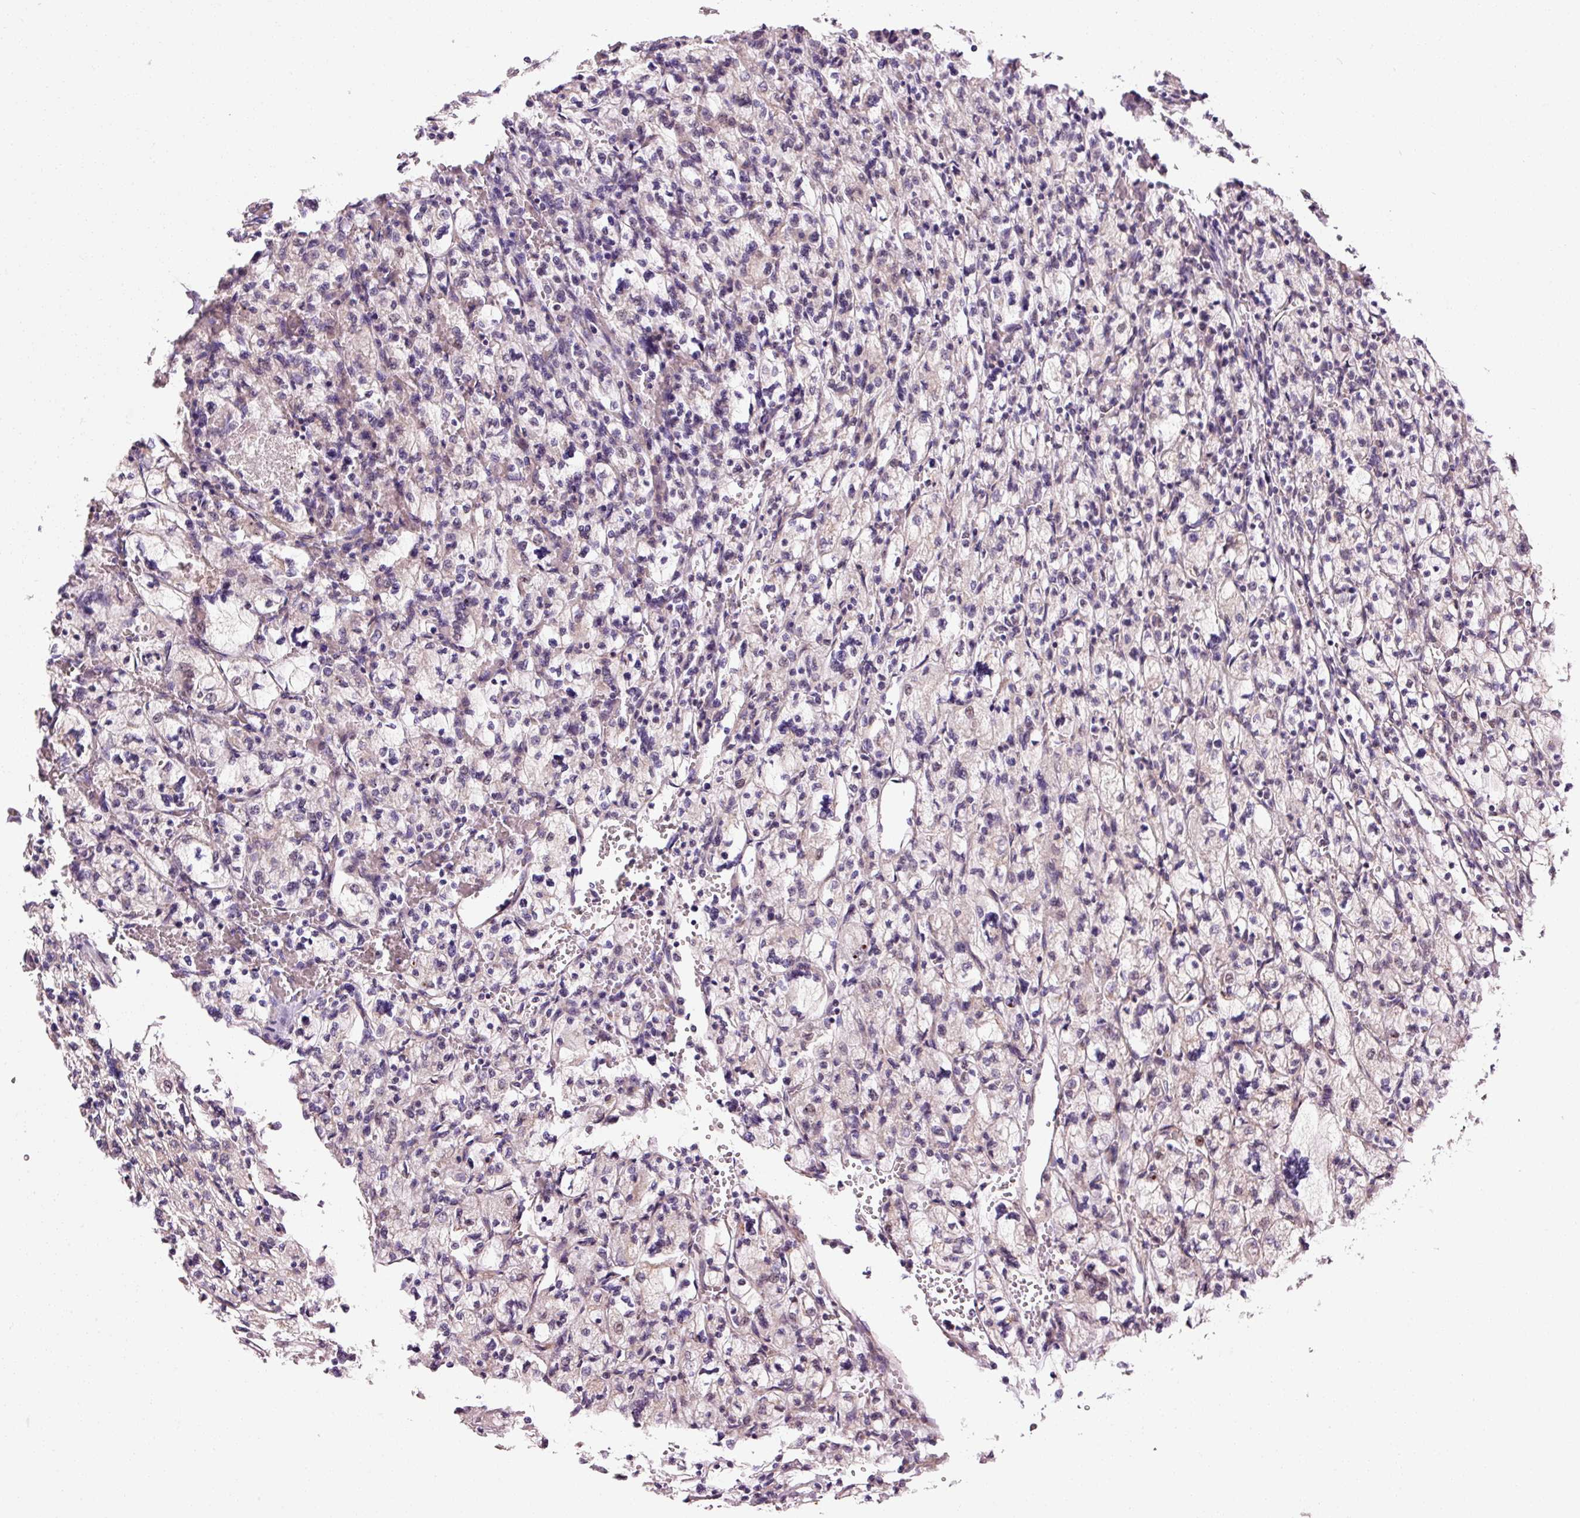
{"staining": {"intensity": "negative", "quantity": "none", "location": "none"}, "tissue": "renal cancer", "cell_type": "Tumor cells", "image_type": "cancer", "snomed": [{"axis": "morphology", "description": "Adenocarcinoma, NOS"}, {"axis": "topography", "description": "Kidney"}], "caption": "A histopathology image of adenocarcinoma (renal) stained for a protein reveals no brown staining in tumor cells.", "gene": "ANKRD20A1", "patient": {"sex": "female", "age": 83}}